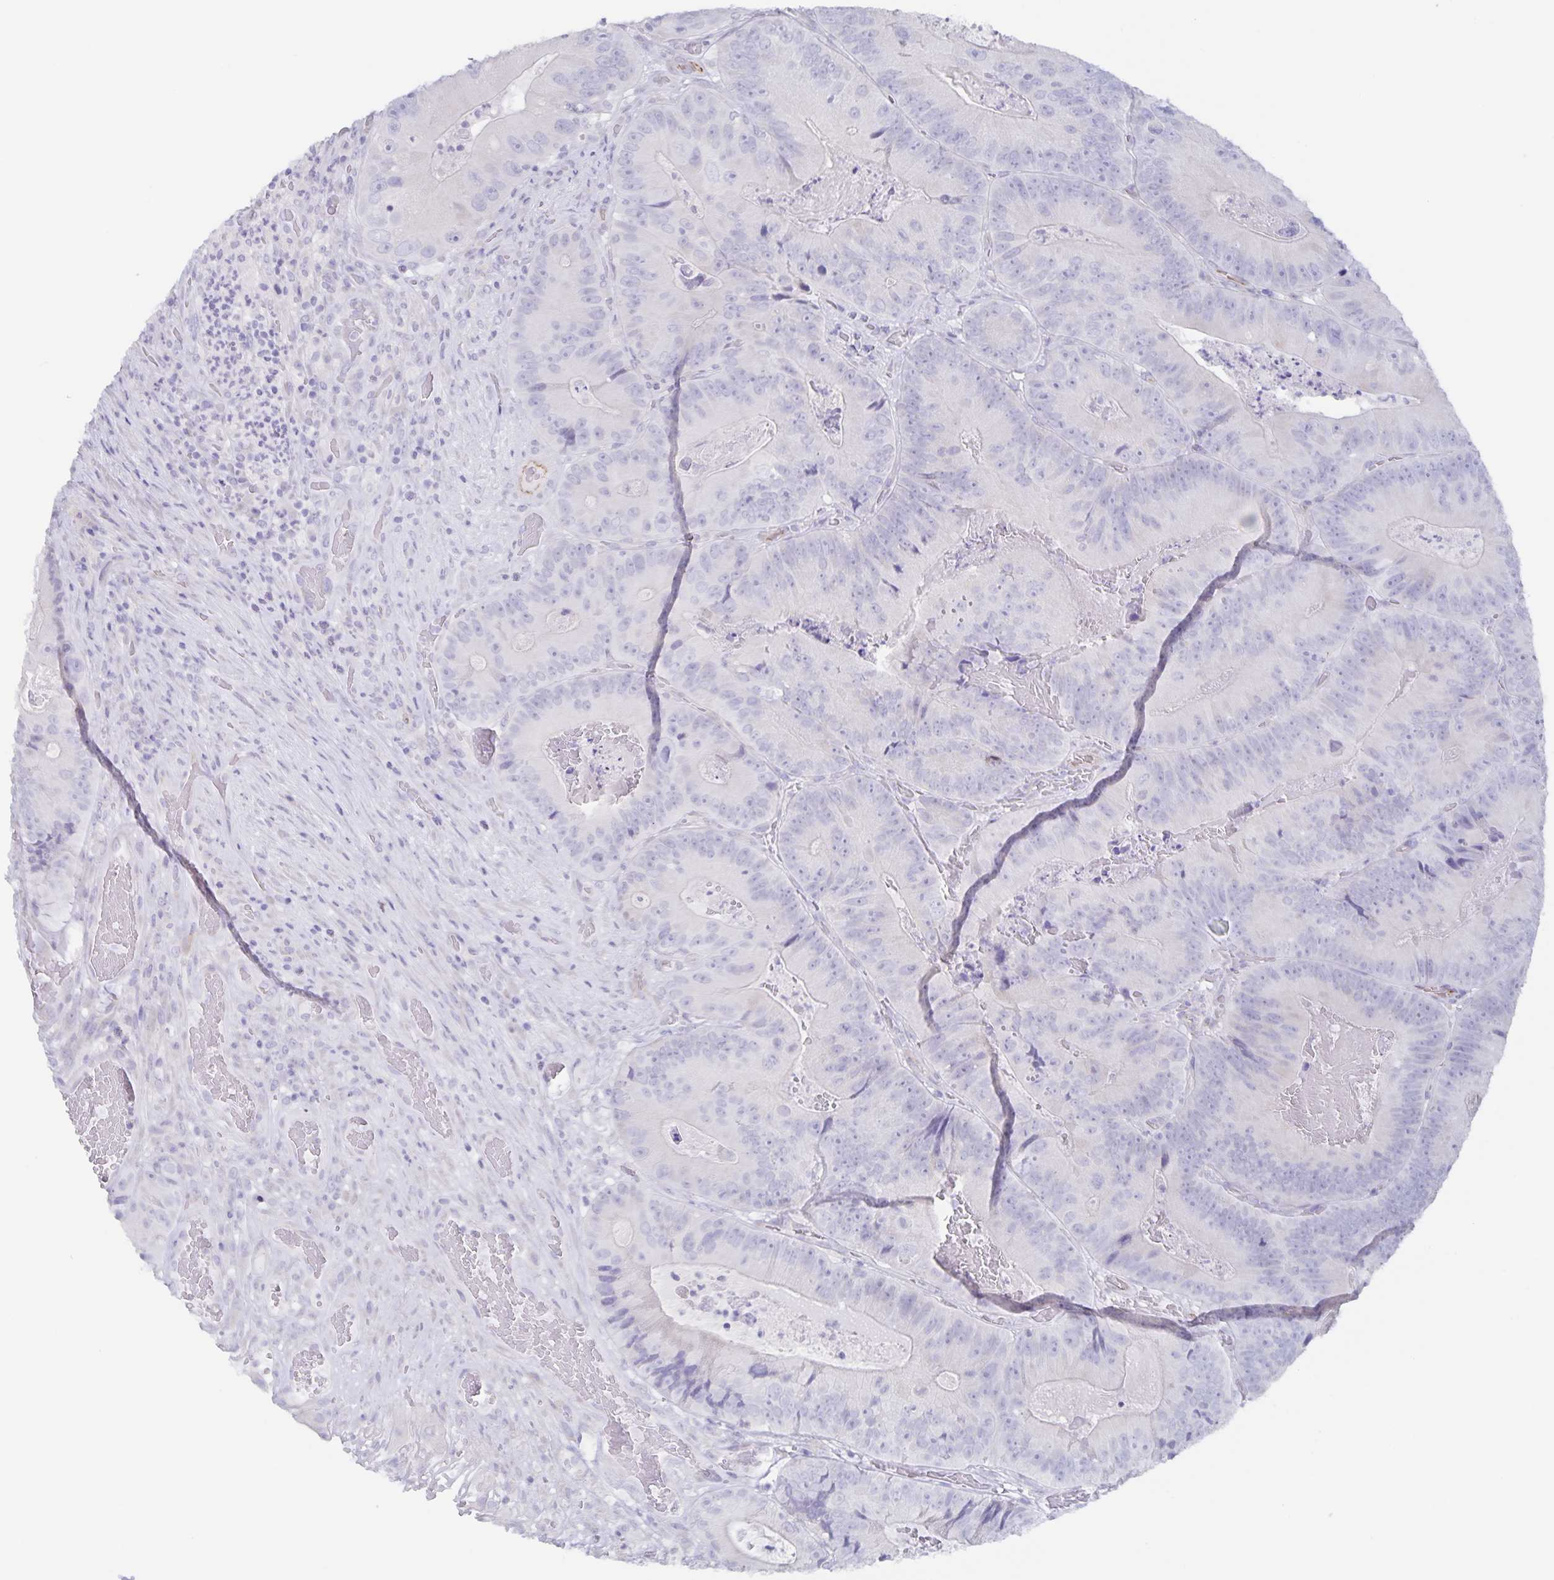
{"staining": {"intensity": "negative", "quantity": "none", "location": "none"}, "tissue": "colorectal cancer", "cell_type": "Tumor cells", "image_type": "cancer", "snomed": [{"axis": "morphology", "description": "Adenocarcinoma, NOS"}, {"axis": "topography", "description": "Colon"}], "caption": "Colorectal cancer stained for a protein using immunohistochemistry (IHC) exhibits no positivity tumor cells.", "gene": "AQP4", "patient": {"sex": "female", "age": 86}}